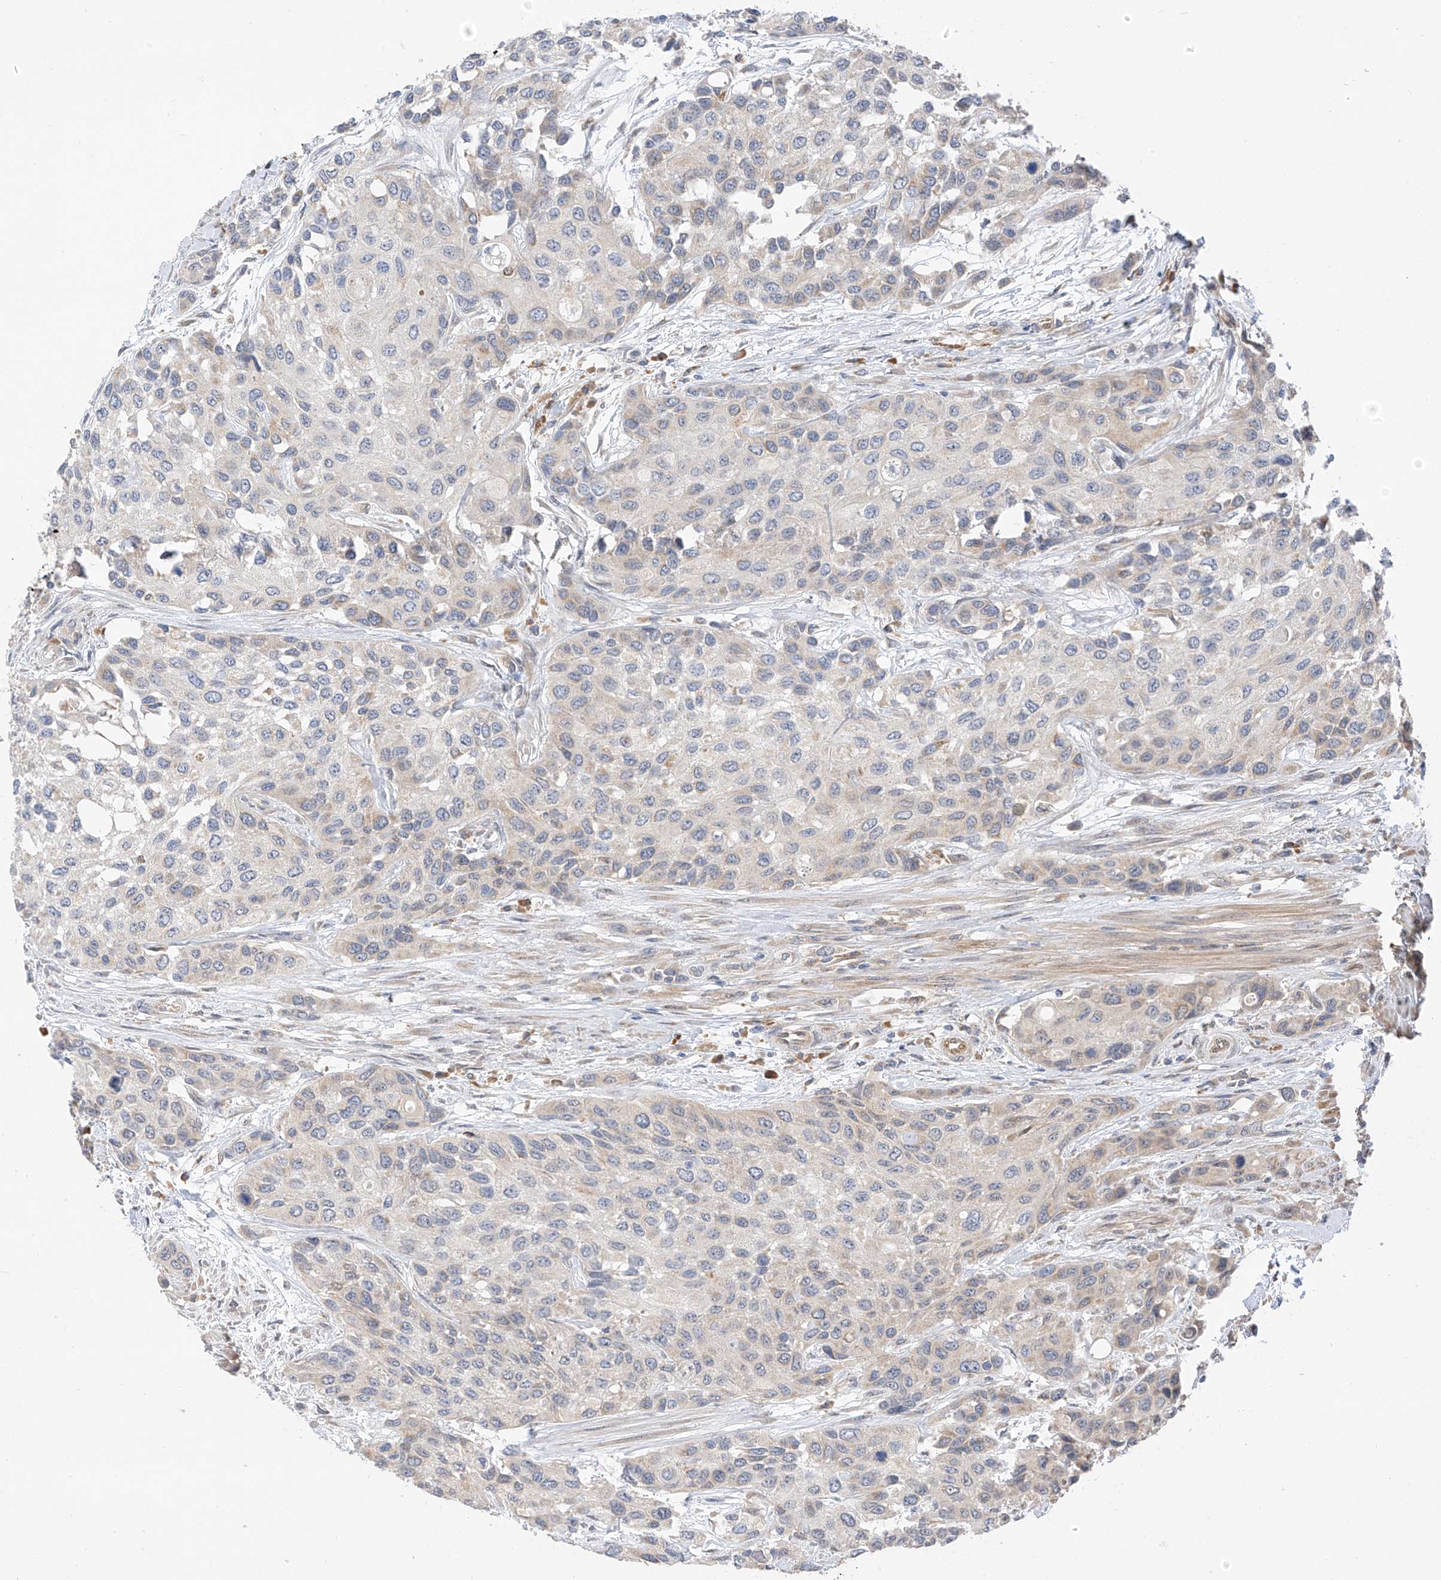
{"staining": {"intensity": "negative", "quantity": "none", "location": "none"}, "tissue": "urothelial cancer", "cell_type": "Tumor cells", "image_type": "cancer", "snomed": [{"axis": "morphology", "description": "Normal tissue, NOS"}, {"axis": "morphology", "description": "Urothelial carcinoma, High grade"}, {"axis": "topography", "description": "Vascular tissue"}, {"axis": "topography", "description": "Urinary bladder"}], "caption": "Immunohistochemistry (IHC) micrograph of urothelial cancer stained for a protein (brown), which reveals no expression in tumor cells. The staining was performed using DAB (3,3'-diaminobenzidine) to visualize the protein expression in brown, while the nuclei were stained in blue with hematoxylin (Magnification: 20x).", "gene": "PPA2", "patient": {"sex": "female", "age": 56}}